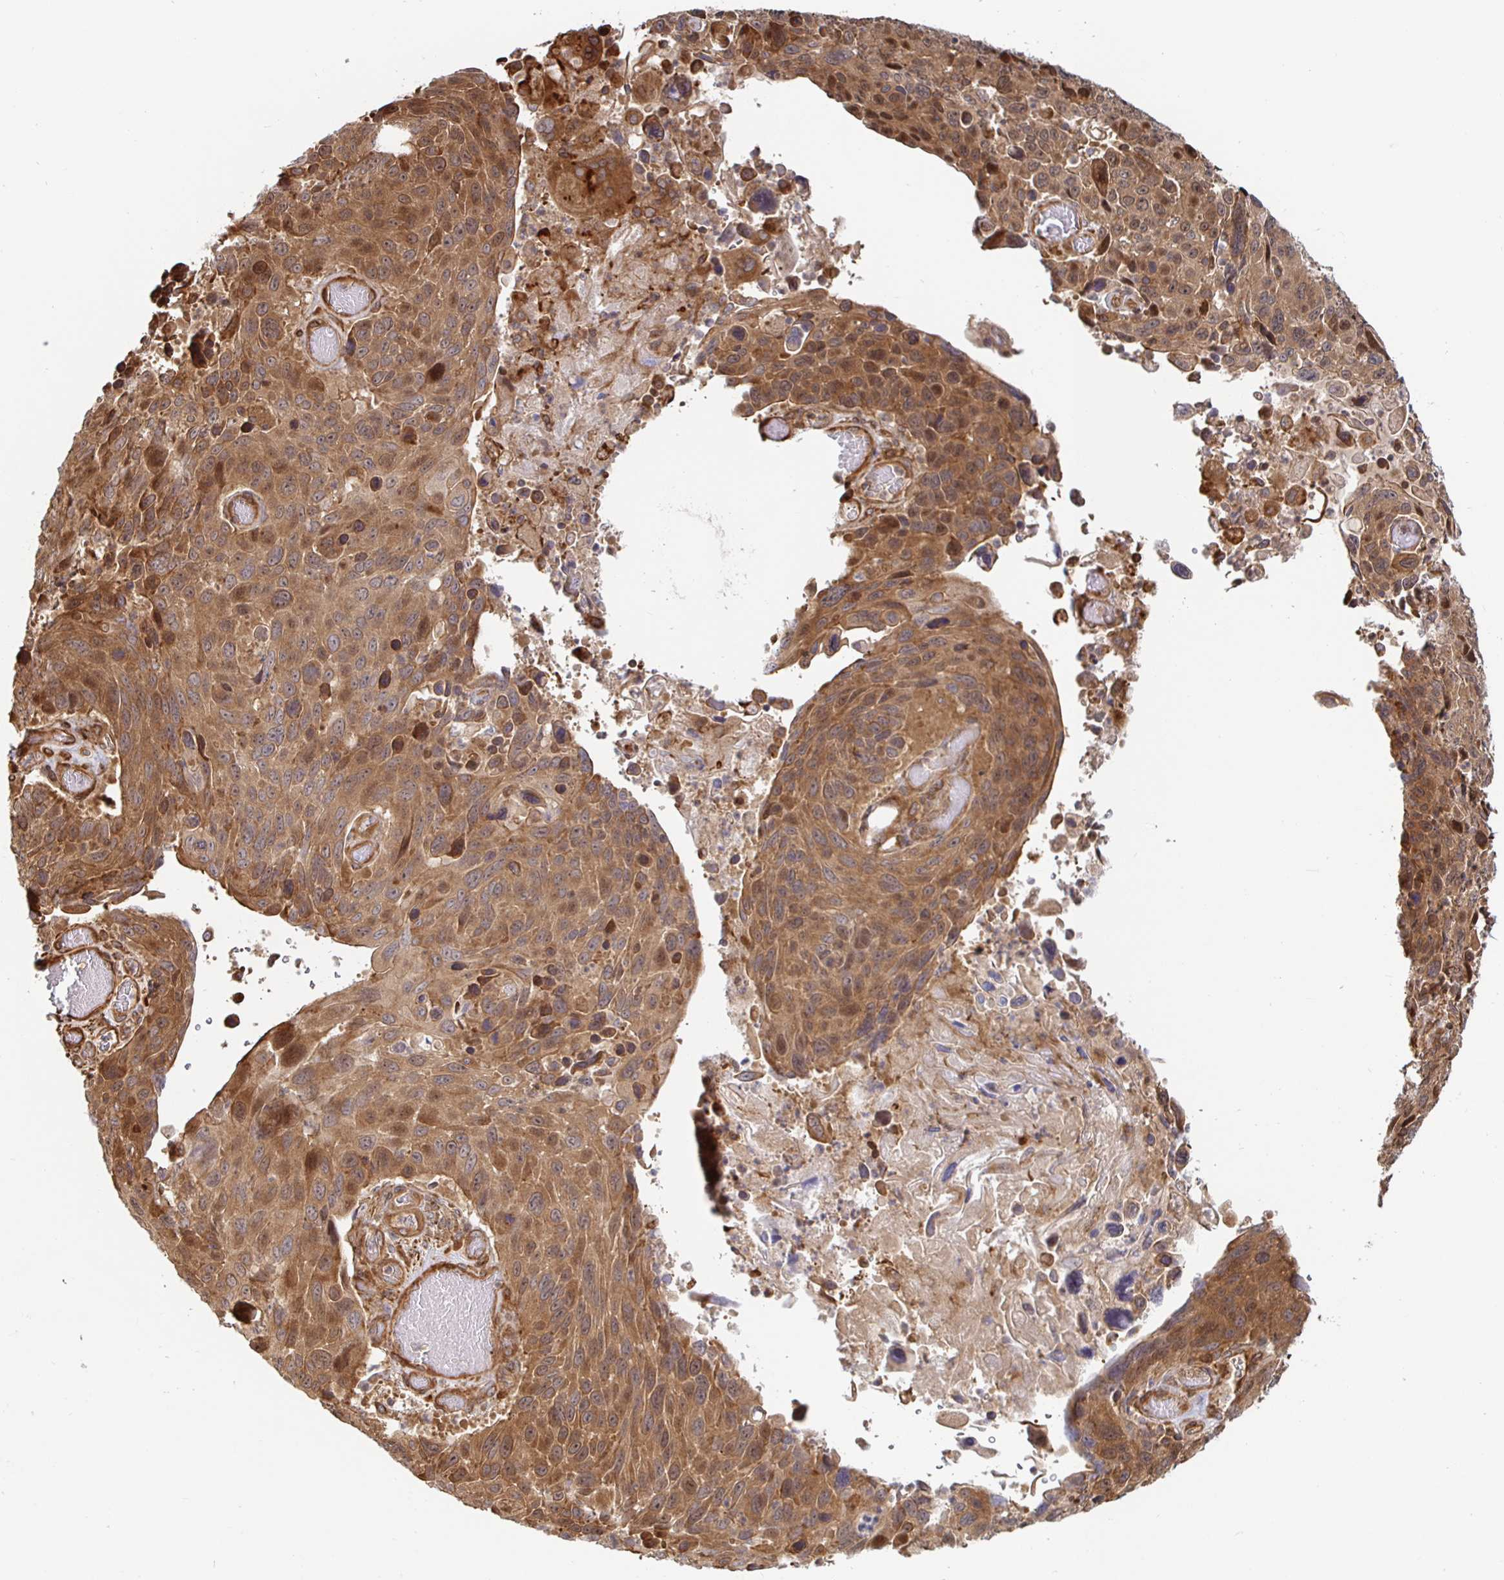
{"staining": {"intensity": "moderate", "quantity": ">75%", "location": "cytoplasmic/membranous,nuclear"}, "tissue": "lung cancer", "cell_type": "Tumor cells", "image_type": "cancer", "snomed": [{"axis": "morphology", "description": "Squamous cell carcinoma, NOS"}, {"axis": "topography", "description": "Lung"}], "caption": "Lung cancer stained for a protein displays moderate cytoplasmic/membranous and nuclear positivity in tumor cells.", "gene": "STRAP", "patient": {"sex": "male", "age": 68}}